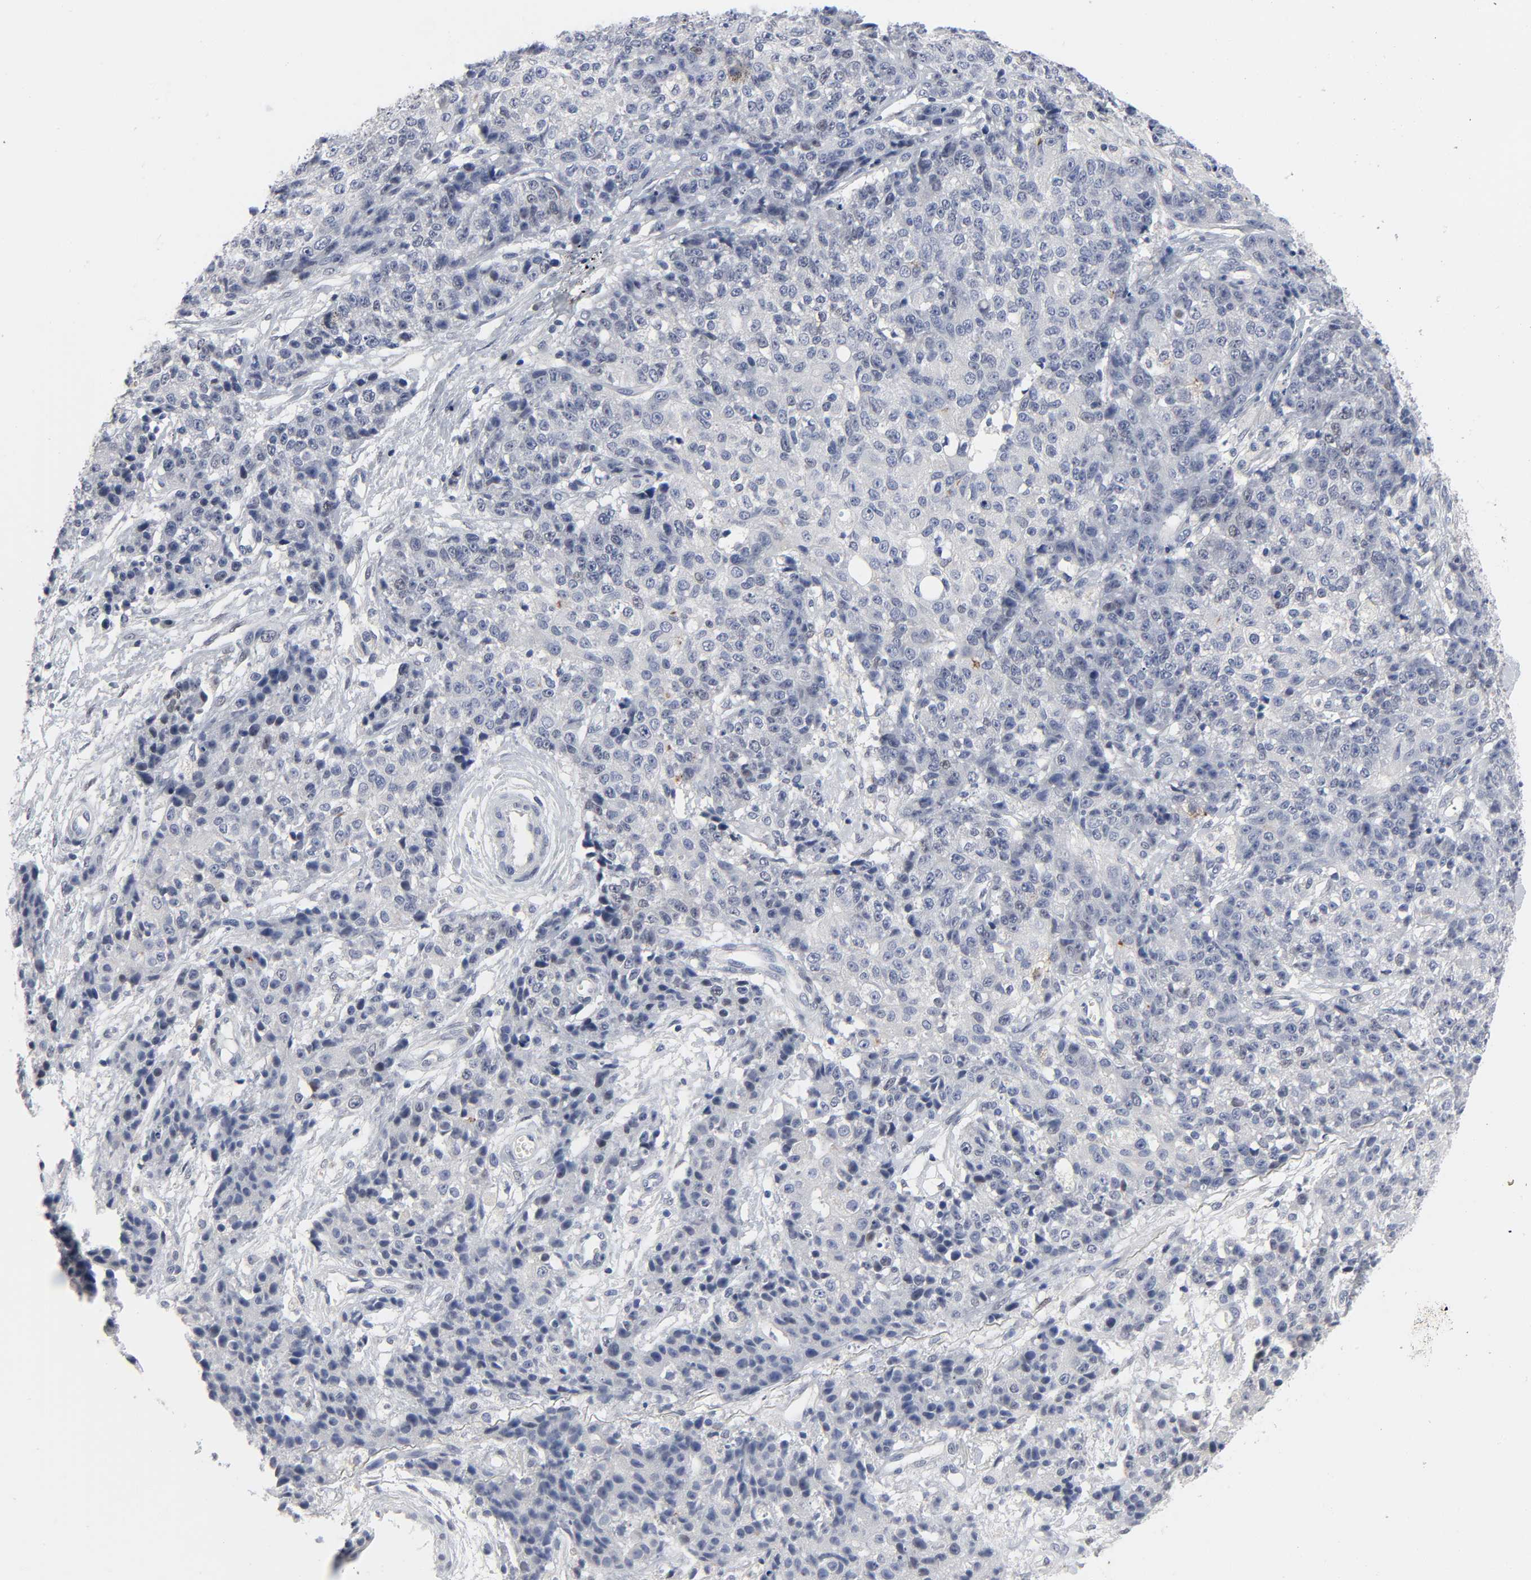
{"staining": {"intensity": "negative", "quantity": "none", "location": "none"}, "tissue": "ovarian cancer", "cell_type": "Tumor cells", "image_type": "cancer", "snomed": [{"axis": "morphology", "description": "Carcinoma, endometroid"}, {"axis": "topography", "description": "Ovary"}], "caption": "Immunohistochemical staining of human ovarian cancer reveals no significant staining in tumor cells.", "gene": "SALL2", "patient": {"sex": "female", "age": 42}}